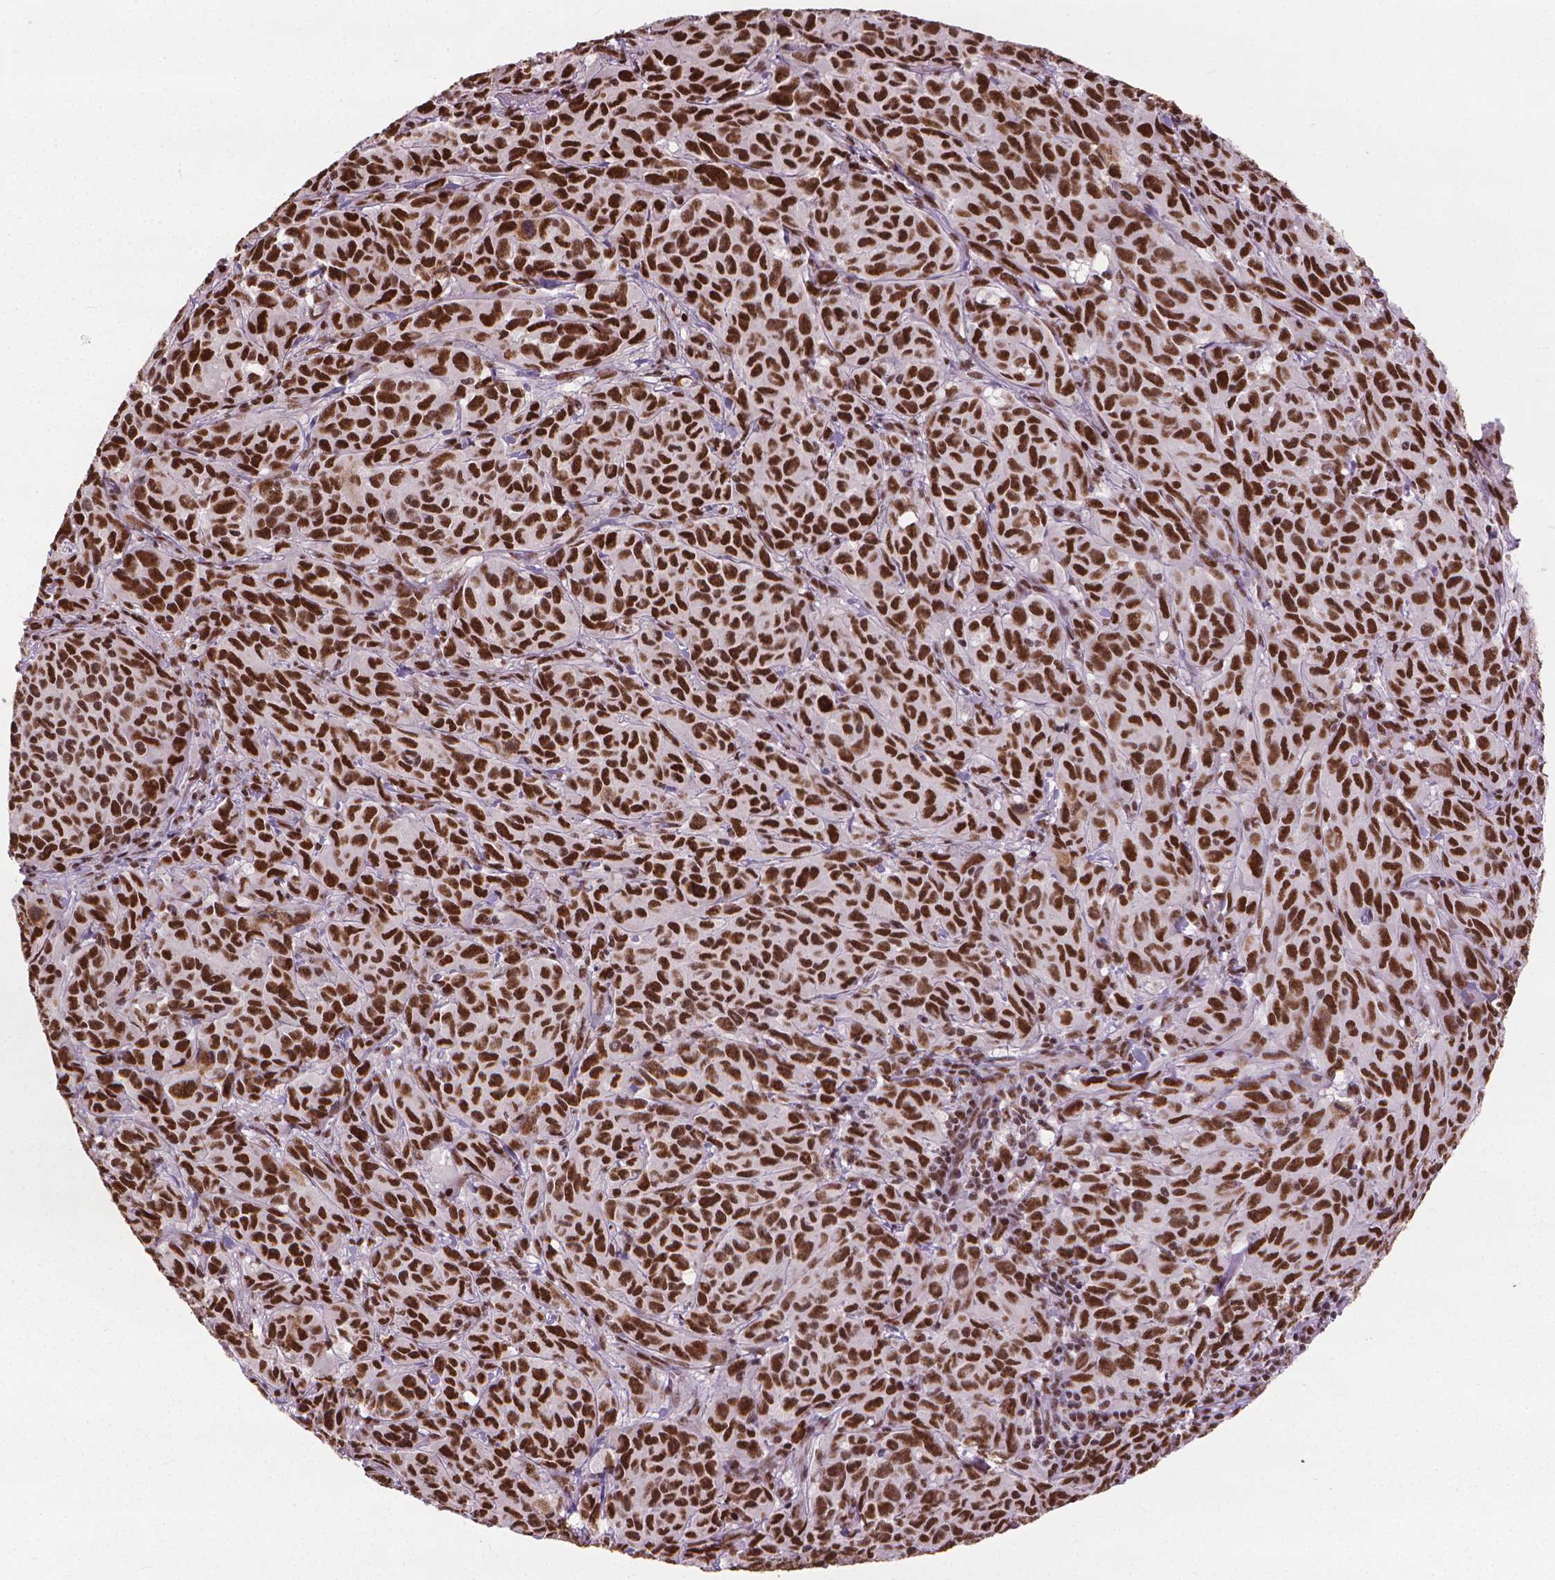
{"staining": {"intensity": "strong", "quantity": ">75%", "location": "nuclear"}, "tissue": "melanoma", "cell_type": "Tumor cells", "image_type": "cancer", "snomed": [{"axis": "morphology", "description": "Malignant melanoma, NOS"}, {"axis": "topography", "description": "Vulva, labia, clitoris and Bartholin´s gland, NO"}], "caption": "This is a micrograph of IHC staining of melanoma, which shows strong staining in the nuclear of tumor cells.", "gene": "AKAP8", "patient": {"sex": "female", "age": 75}}